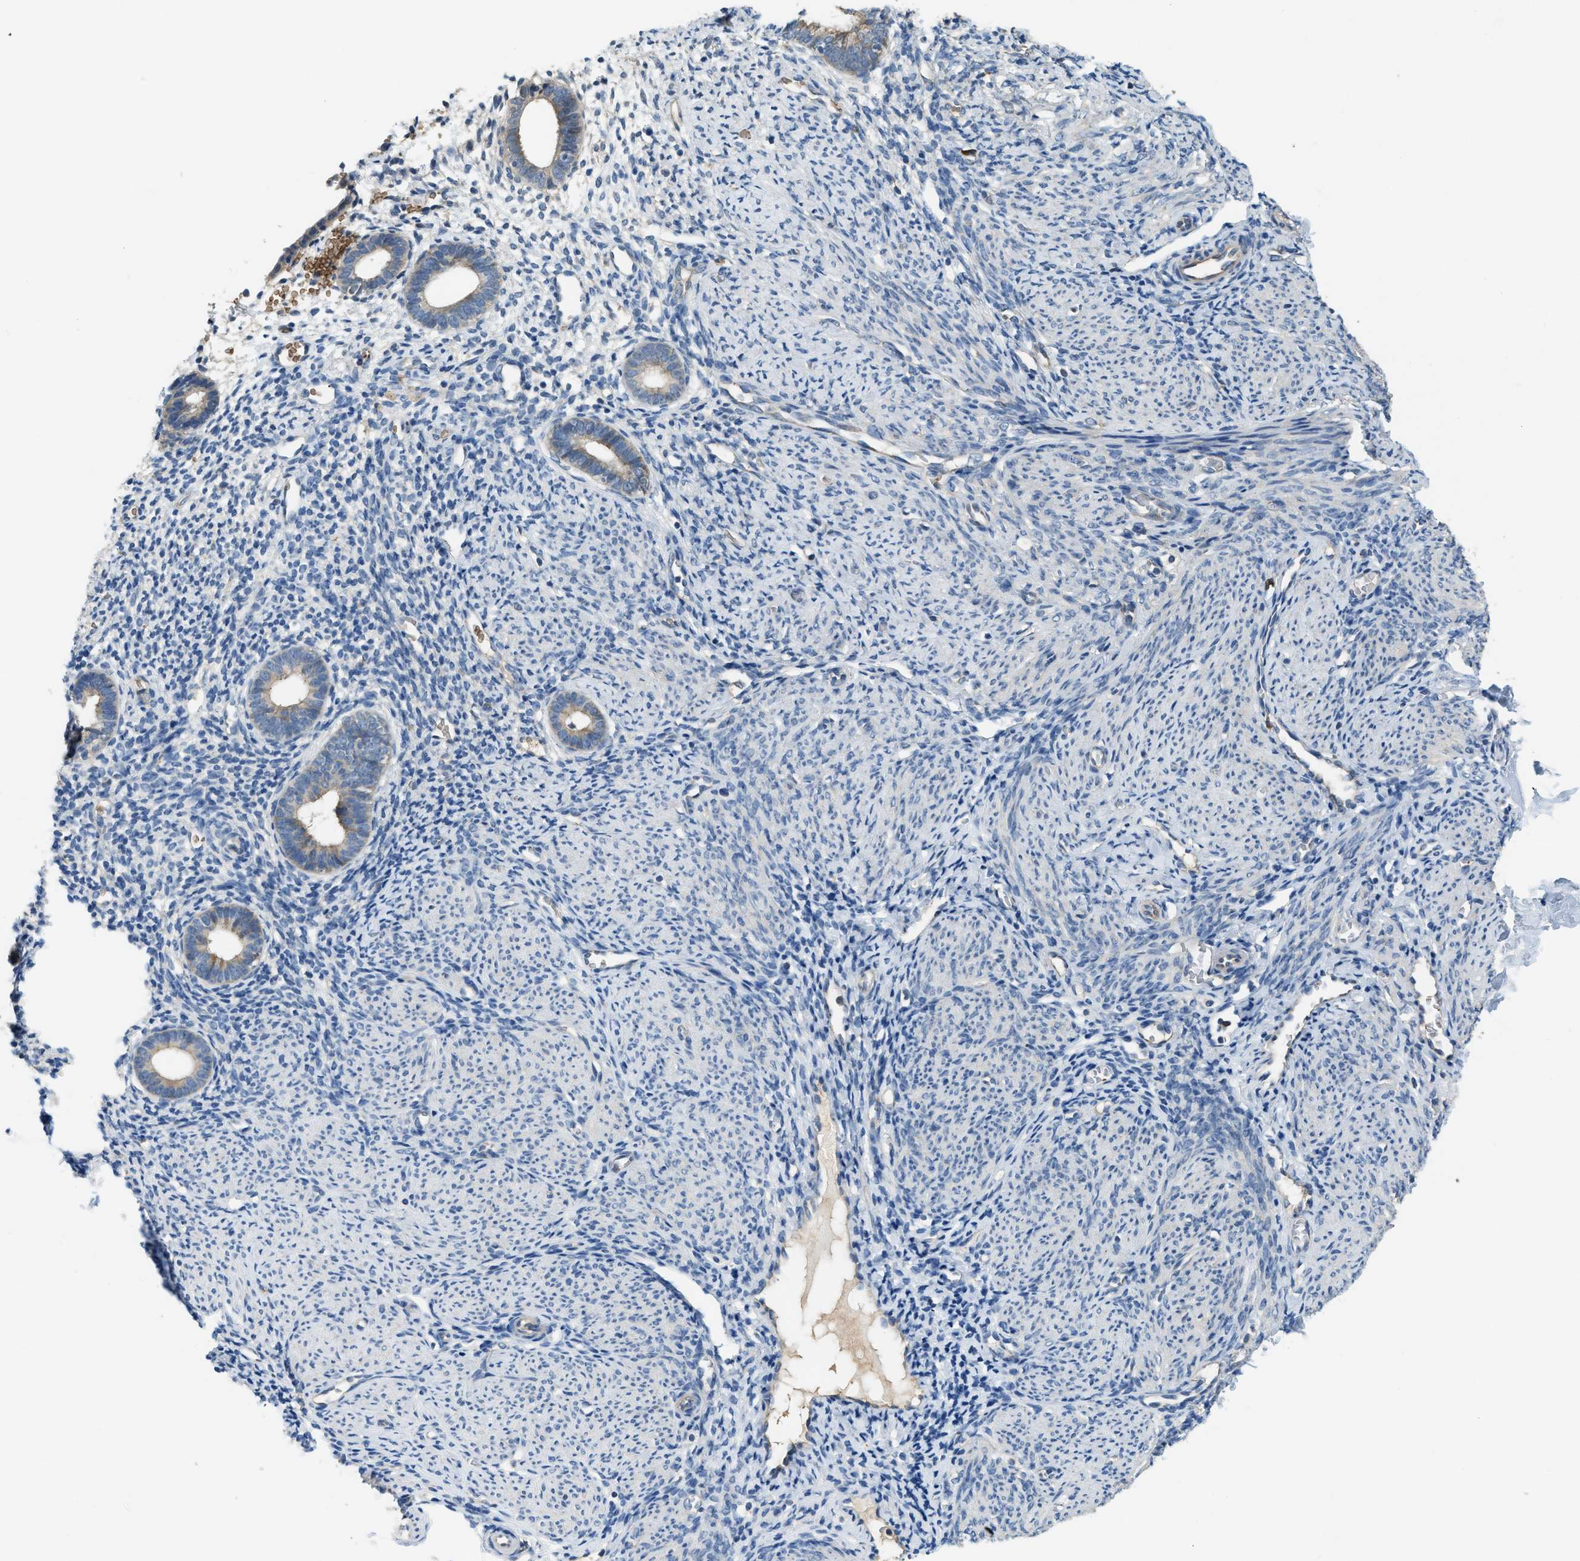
{"staining": {"intensity": "negative", "quantity": "none", "location": "none"}, "tissue": "endometrium", "cell_type": "Cells in endometrial stroma", "image_type": "normal", "snomed": [{"axis": "morphology", "description": "Normal tissue, NOS"}, {"axis": "morphology", "description": "Adenocarcinoma, NOS"}, {"axis": "topography", "description": "Endometrium"}], "caption": "Cells in endometrial stroma are negative for protein expression in unremarkable human endometrium.", "gene": "CFLAR", "patient": {"sex": "female", "age": 57}}